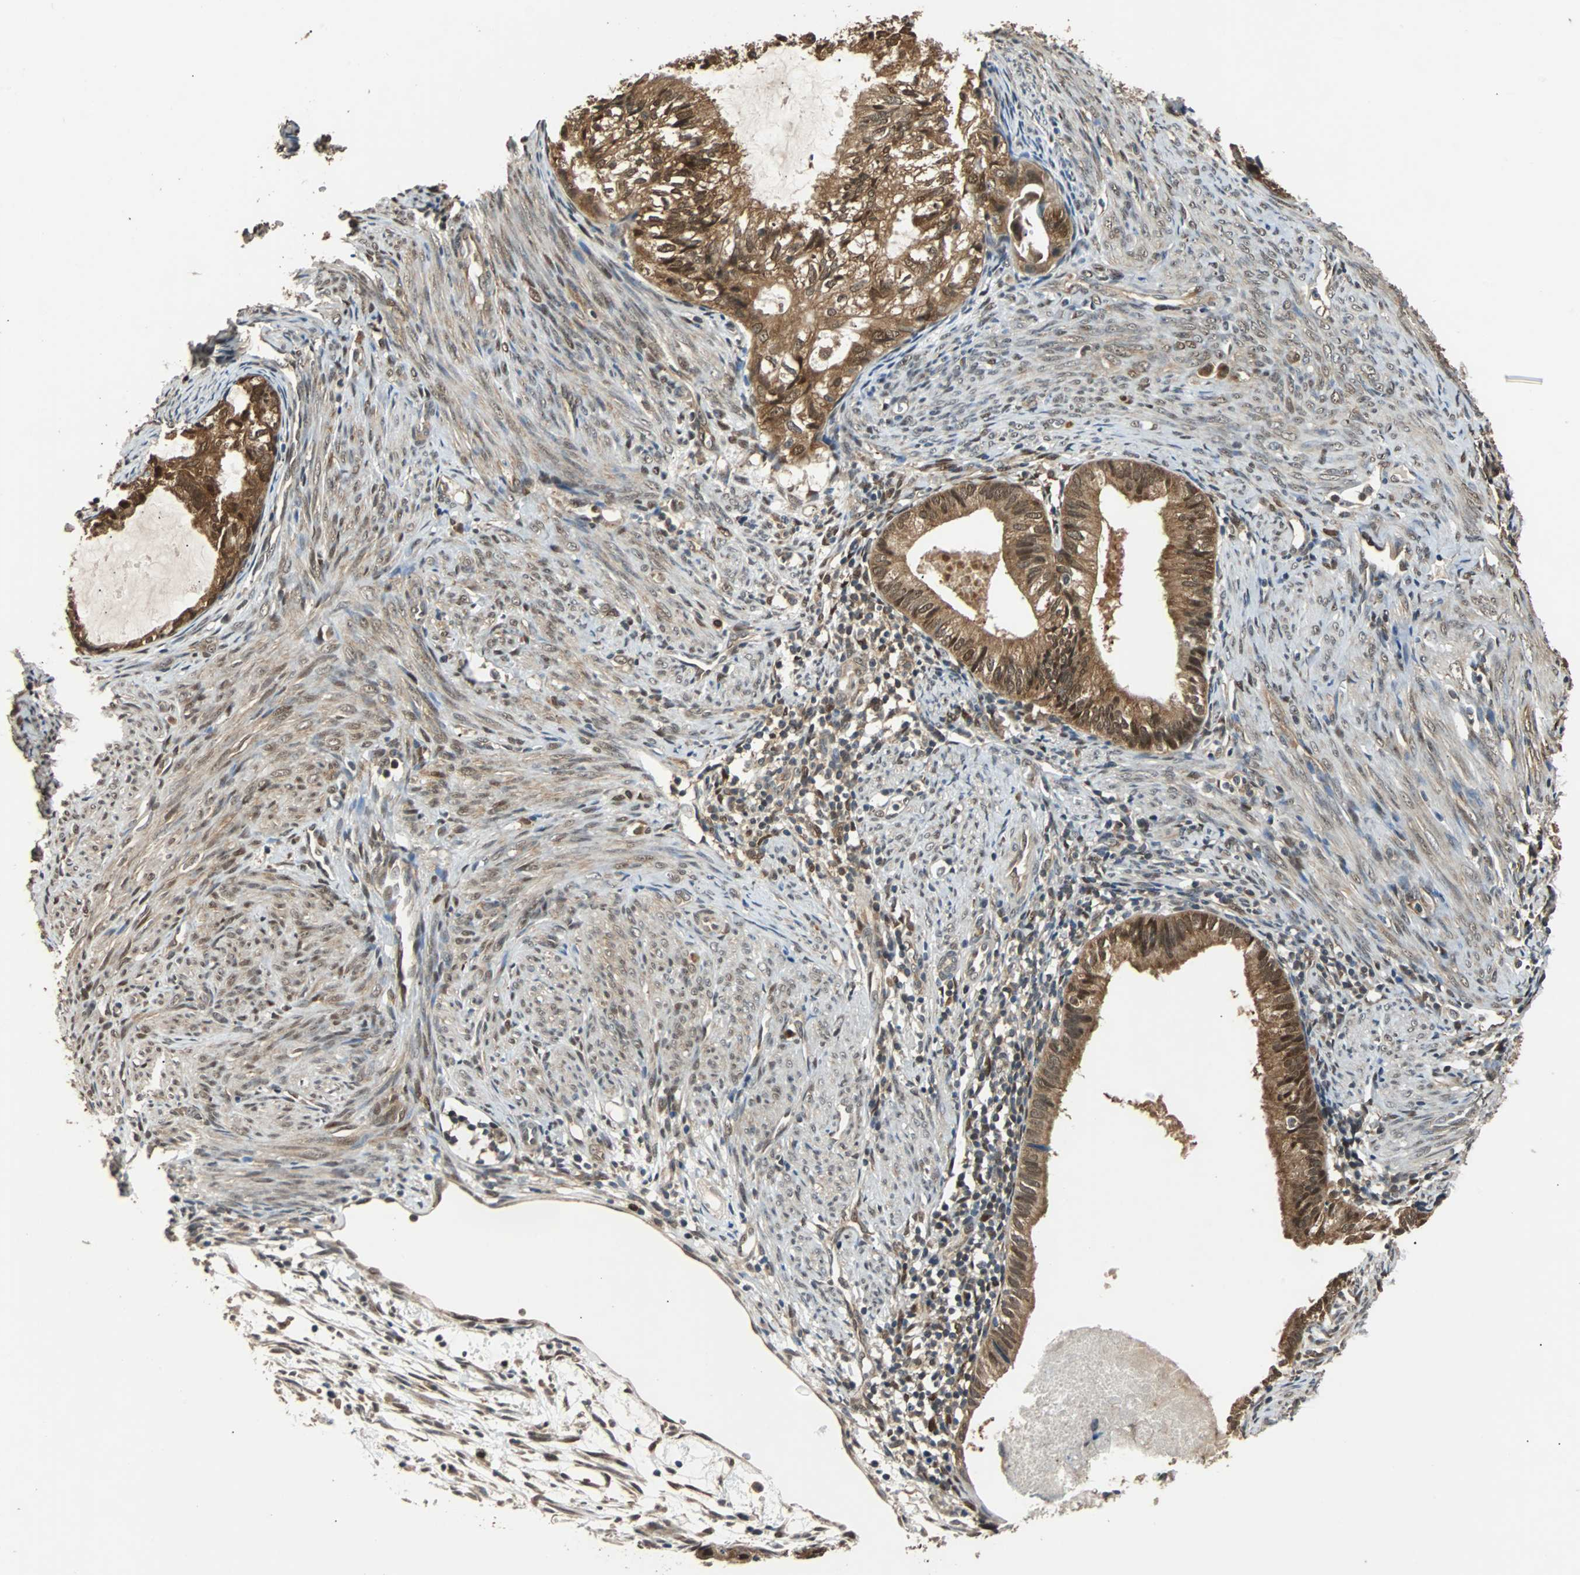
{"staining": {"intensity": "strong", "quantity": ">75%", "location": "cytoplasmic/membranous,nuclear"}, "tissue": "cervical cancer", "cell_type": "Tumor cells", "image_type": "cancer", "snomed": [{"axis": "morphology", "description": "Normal tissue, NOS"}, {"axis": "morphology", "description": "Adenocarcinoma, NOS"}, {"axis": "topography", "description": "Cervix"}, {"axis": "topography", "description": "Endometrium"}], "caption": "Cervical cancer (adenocarcinoma) tissue shows strong cytoplasmic/membranous and nuclear staining in about >75% of tumor cells (DAB IHC, brown staining for protein, blue staining for nuclei).", "gene": "PRDX6", "patient": {"sex": "female", "age": 86}}